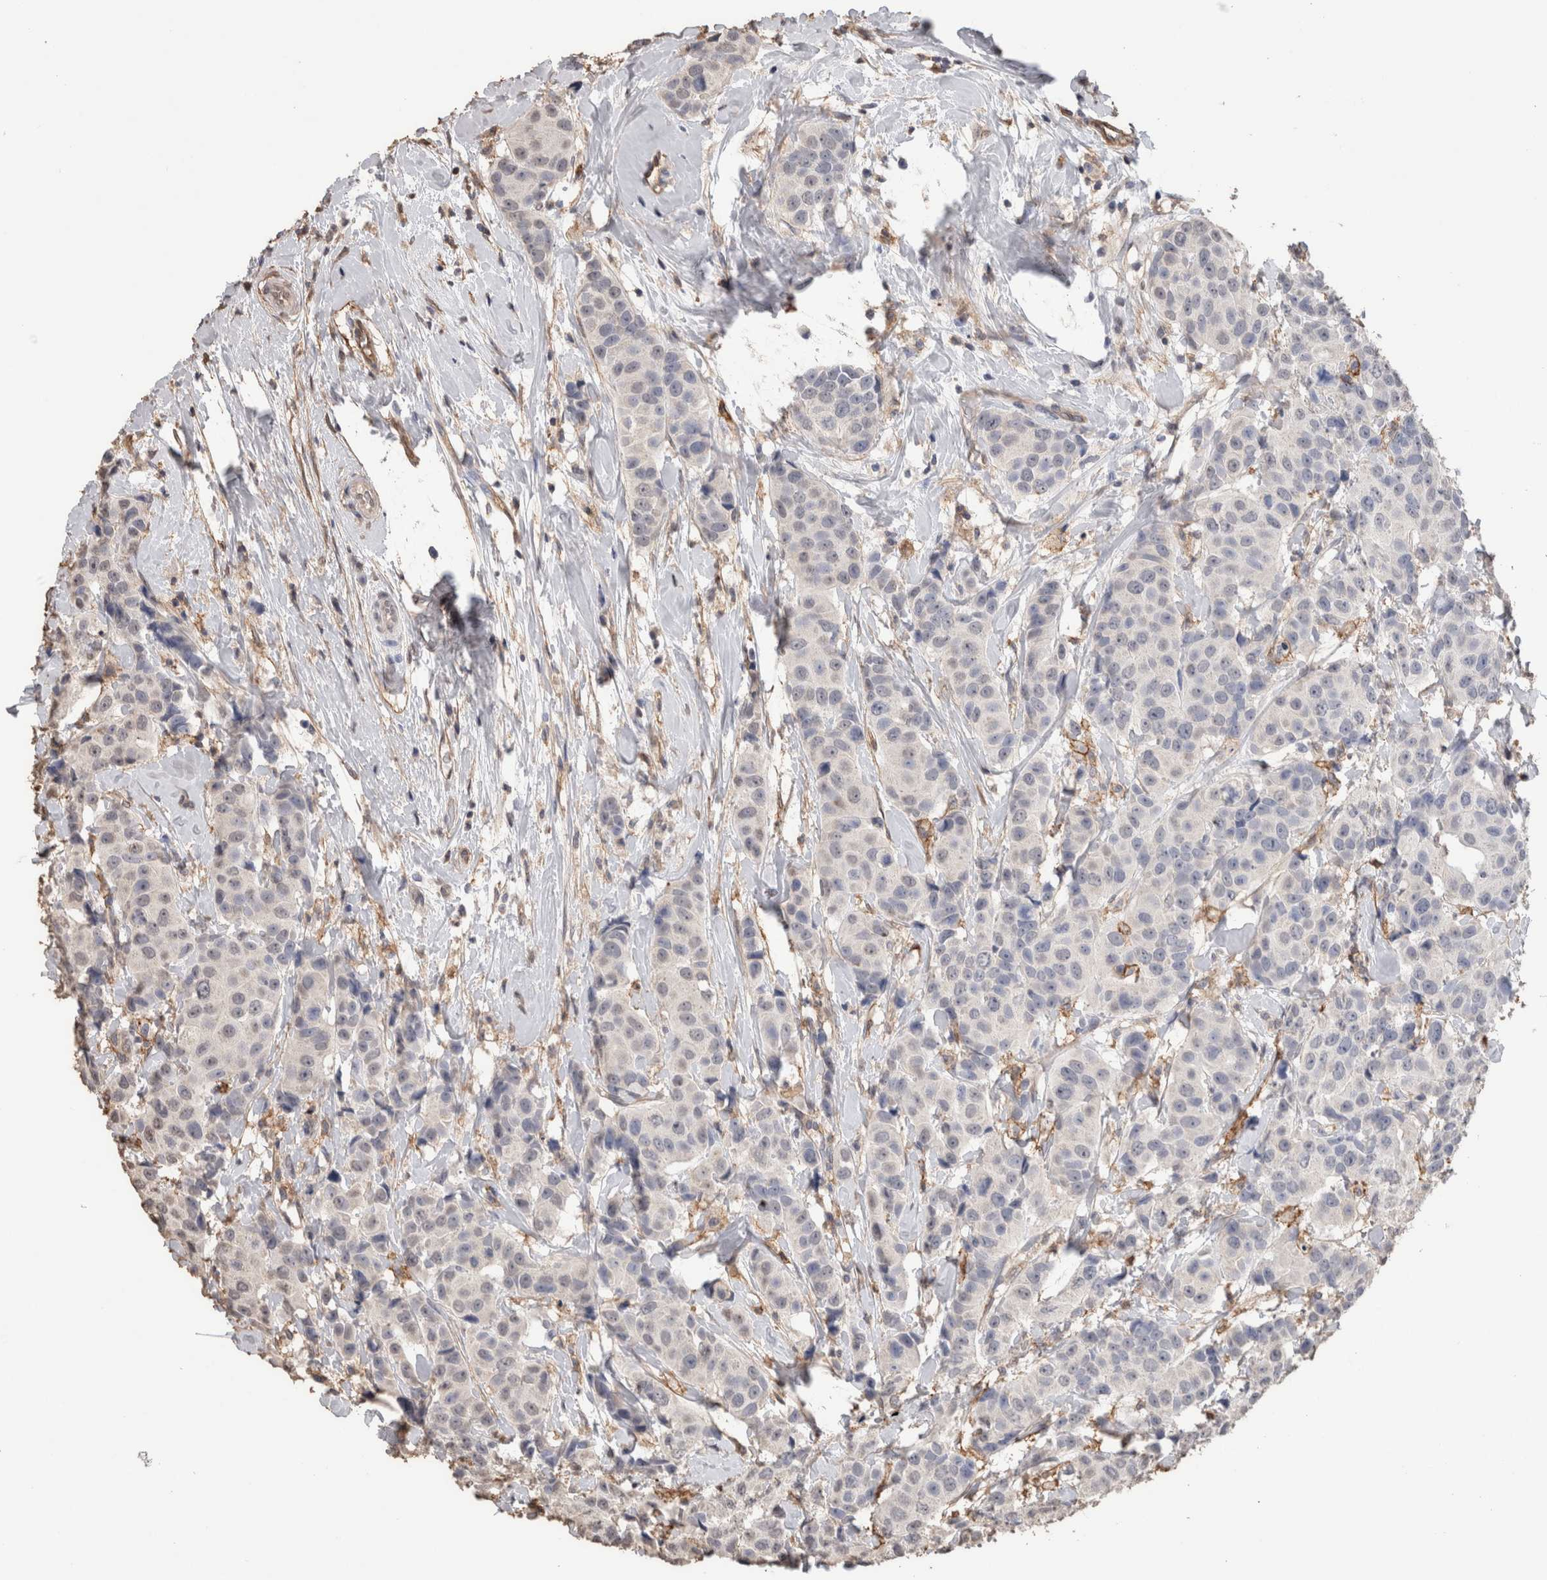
{"staining": {"intensity": "negative", "quantity": "none", "location": "none"}, "tissue": "breast cancer", "cell_type": "Tumor cells", "image_type": "cancer", "snomed": [{"axis": "morphology", "description": "Normal tissue, NOS"}, {"axis": "morphology", "description": "Duct carcinoma"}, {"axis": "topography", "description": "Breast"}], "caption": "Immunohistochemical staining of breast infiltrating ductal carcinoma reveals no significant staining in tumor cells.", "gene": "S100A10", "patient": {"sex": "female", "age": 39}}